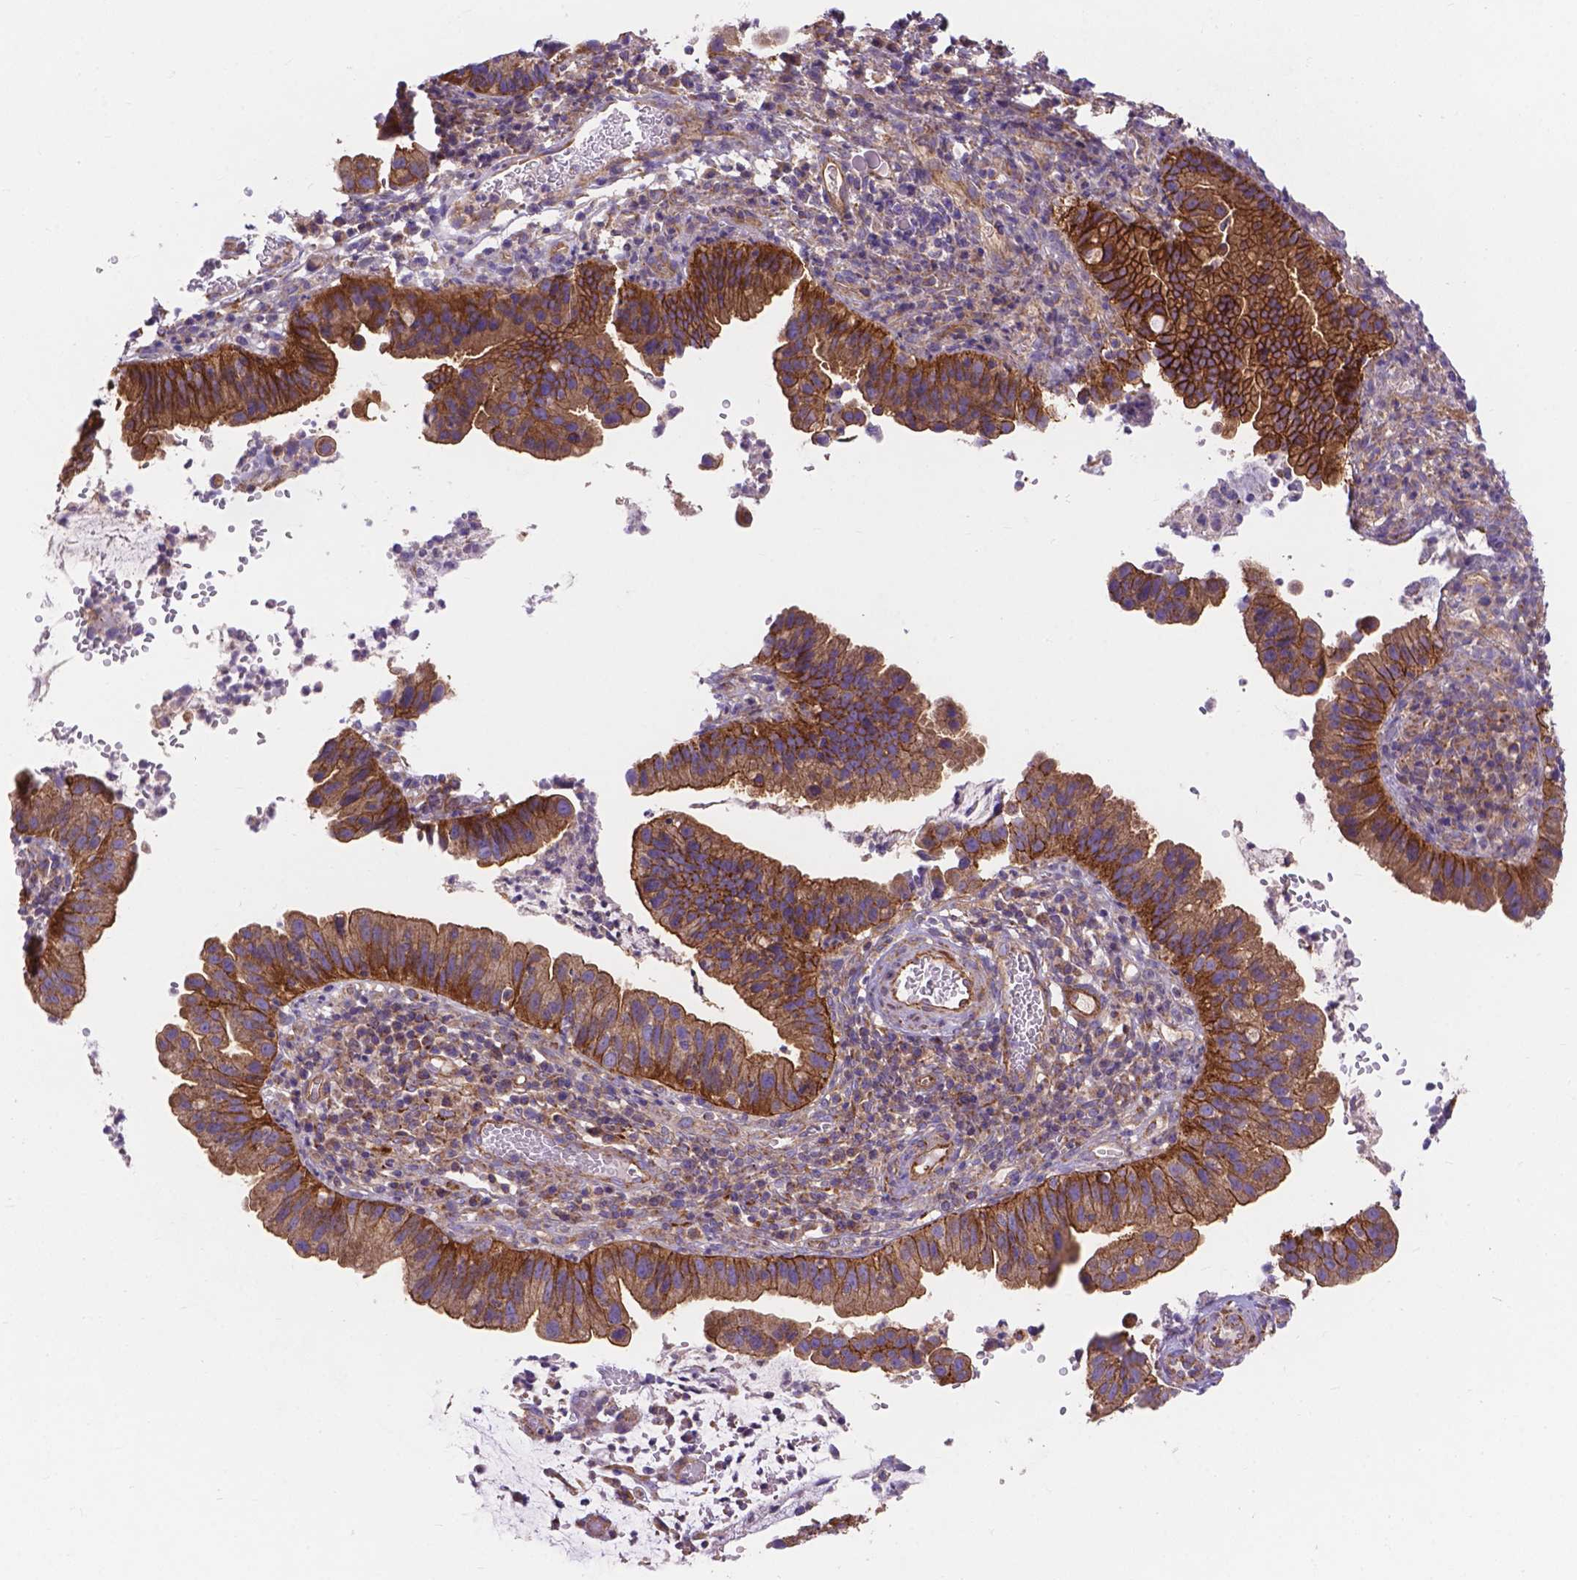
{"staining": {"intensity": "moderate", "quantity": ">75%", "location": "cytoplasmic/membranous"}, "tissue": "cervical cancer", "cell_type": "Tumor cells", "image_type": "cancer", "snomed": [{"axis": "morphology", "description": "Adenocarcinoma, NOS"}, {"axis": "topography", "description": "Cervix"}], "caption": "Approximately >75% of tumor cells in cervical cancer display moderate cytoplasmic/membranous protein positivity as visualized by brown immunohistochemical staining.", "gene": "AK3", "patient": {"sex": "female", "age": 34}}